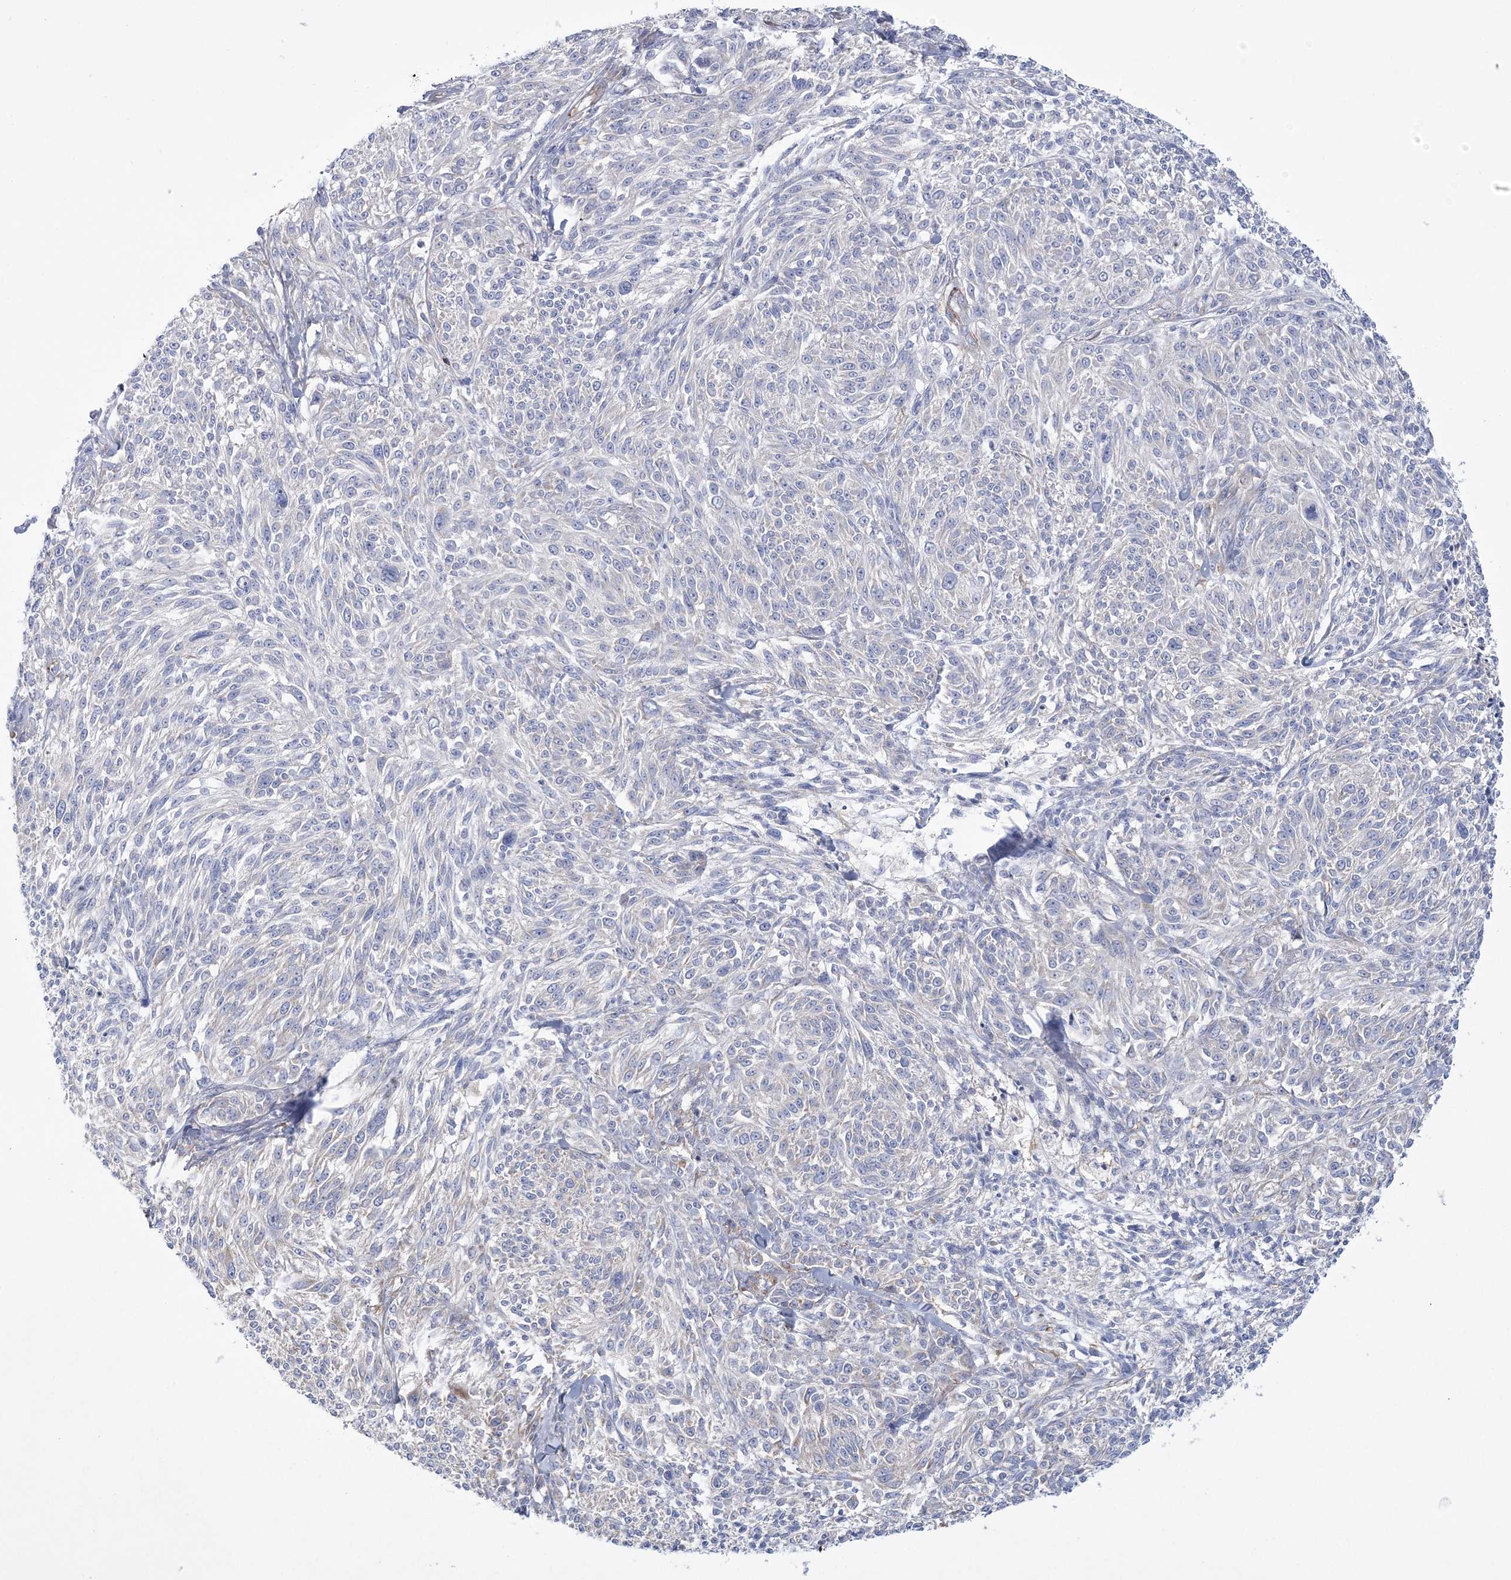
{"staining": {"intensity": "negative", "quantity": "none", "location": "none"}, "tissue": "melanoma", "cell_type": "Tumor cells", "image_type": "cancer", "snomed": [{"axis": "morphology", "description": "Malignant melanoma, NOS"}, {"axis": "topography", "description": "Skin of trunk"}], "caption": "The photomicrograph reveals no significant staining in tumor cells of malignant melanoma.", "gene": "ARSJ", "patient": {"sex": "male", "age": 71}}